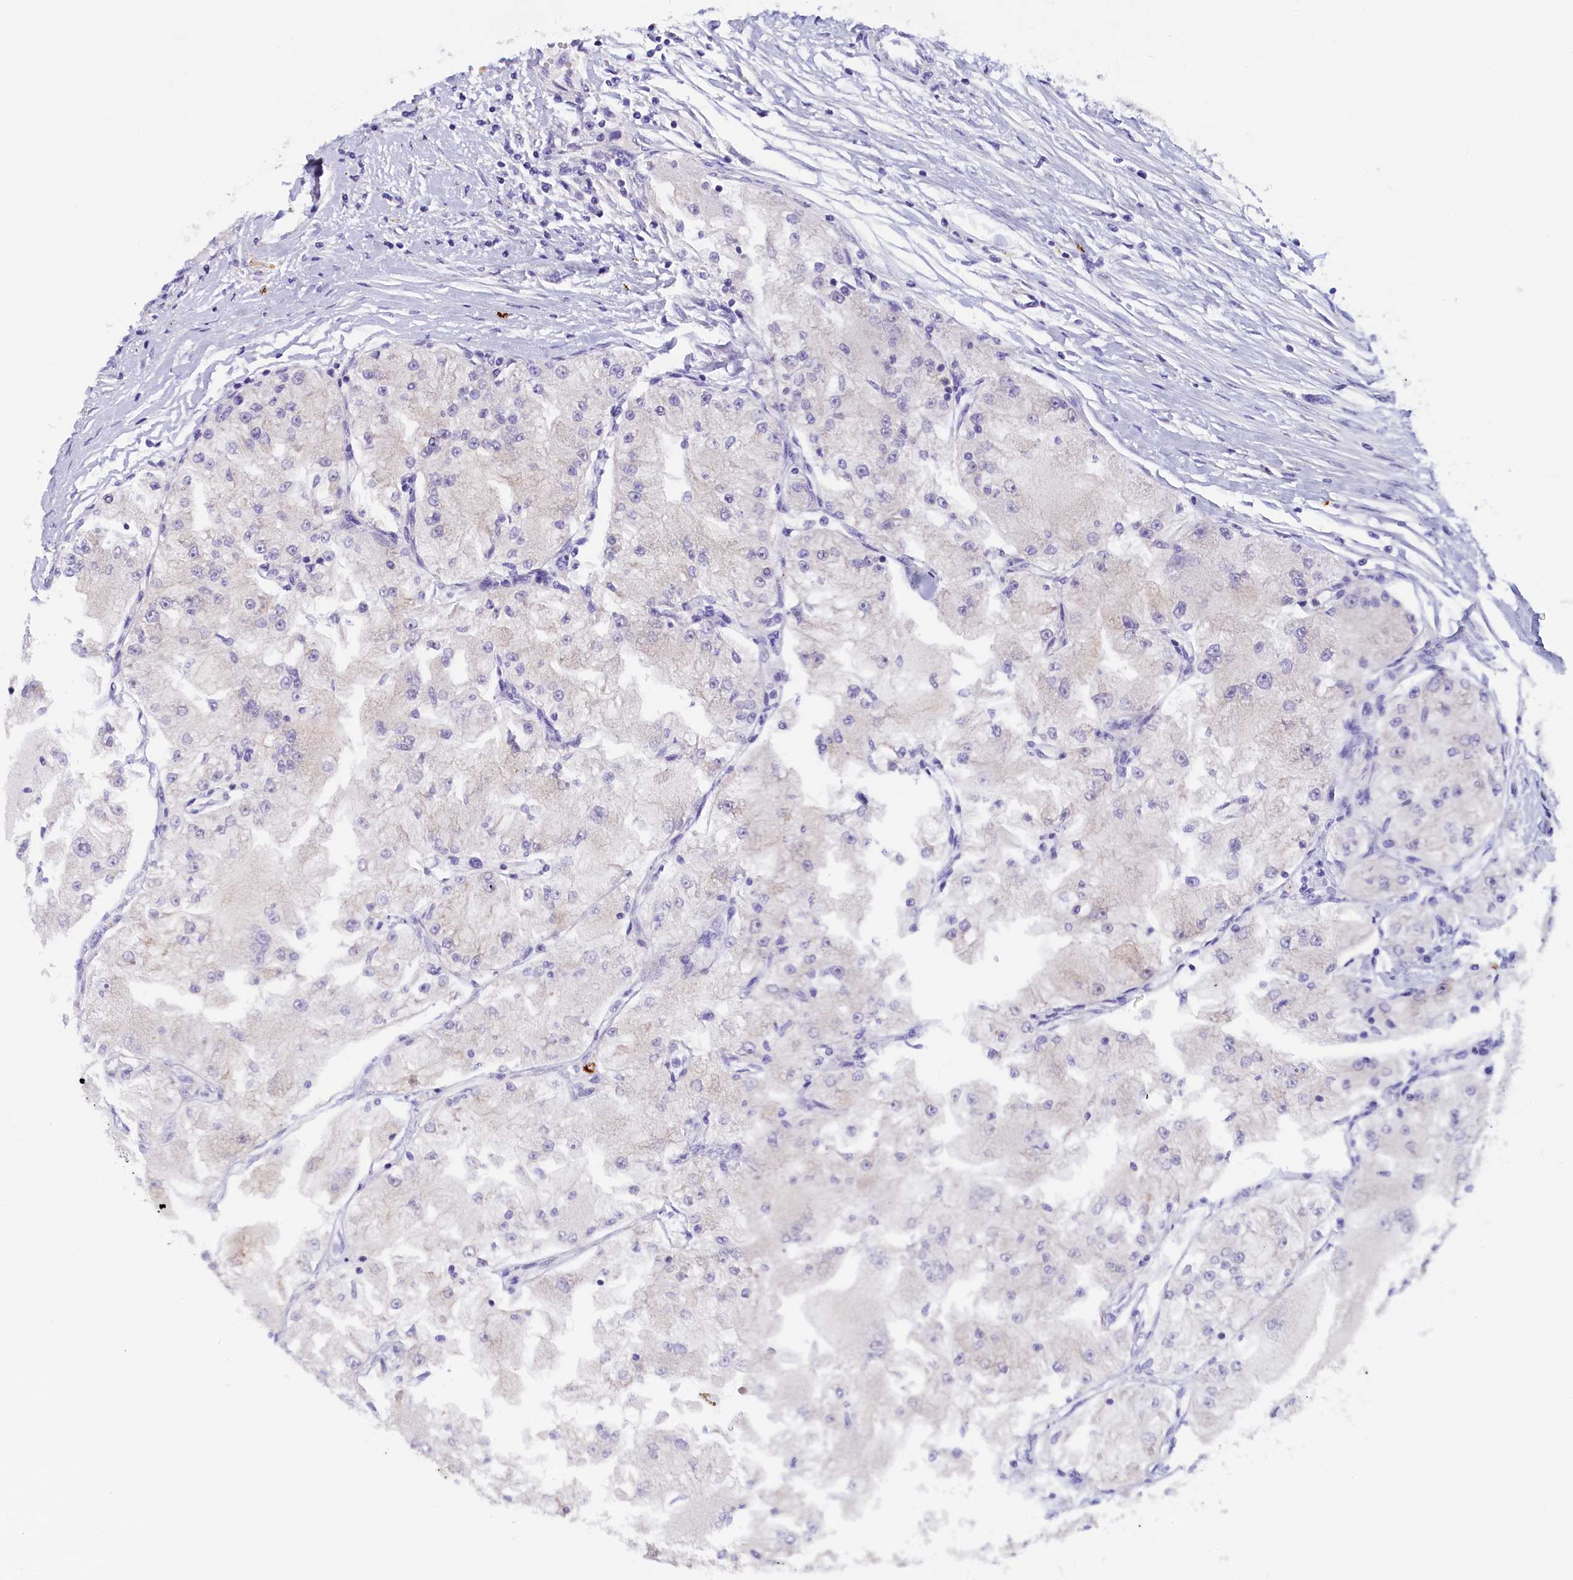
{"staining": {"intensity": "negative", "quantity": "none", "location": "none"}, "tissue": "renal cancer", "cell_type": "Tumor cells", "image_type": "cancer", "snomed": [{"axis": "morphology", "description": "Adenocarcinoma, NOS"}, {"axis": "topography", "description": "Kidney"}], "caption": "DAB immunohistochemical staining of human adenocarcinoma (renal) reveals no significant staining in tumor cells.", "gene": "RTTN", "patient": {"sex": "female", "age": 72}}